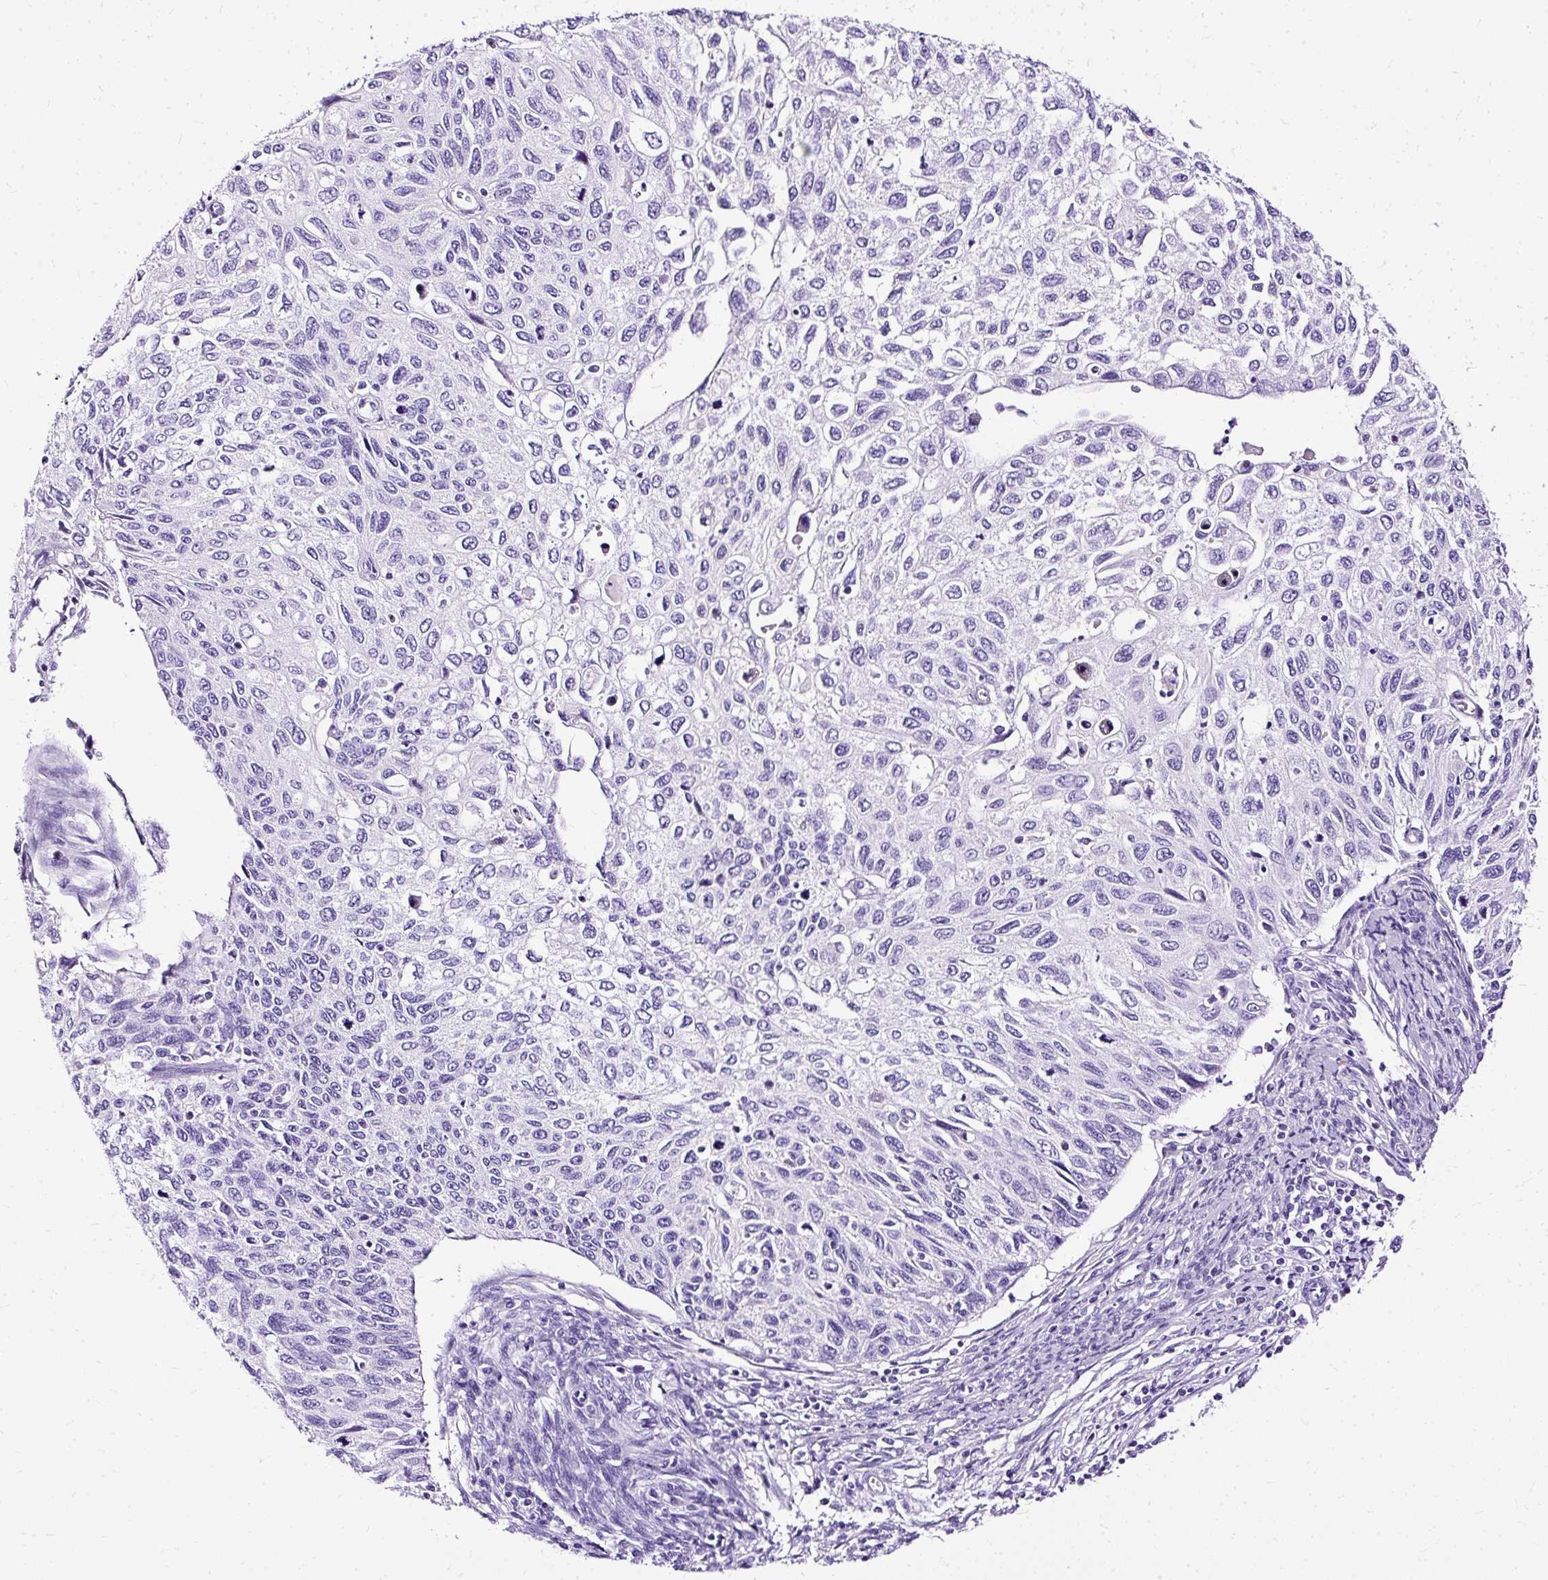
{"staining": {"intensity": "negative", "quantity": "none", "location": "none"}, "tissue": "cervical cancer", "cell_type": "Tumor cells", "image_type": "cancer", "snomed": [{"axis": "morphology", "description": "Squamous cell carcinoma, NOS"}, {"axis": "topography", "description": "Cervix"}], "caption": "IHC micrograph of squamous cell carcinoma (cervical) stained for a protein (brown), which shows no positivity in tumor cells.", "gene": "SLC8A2", "patient": {"sex": "female", "age": 70}}